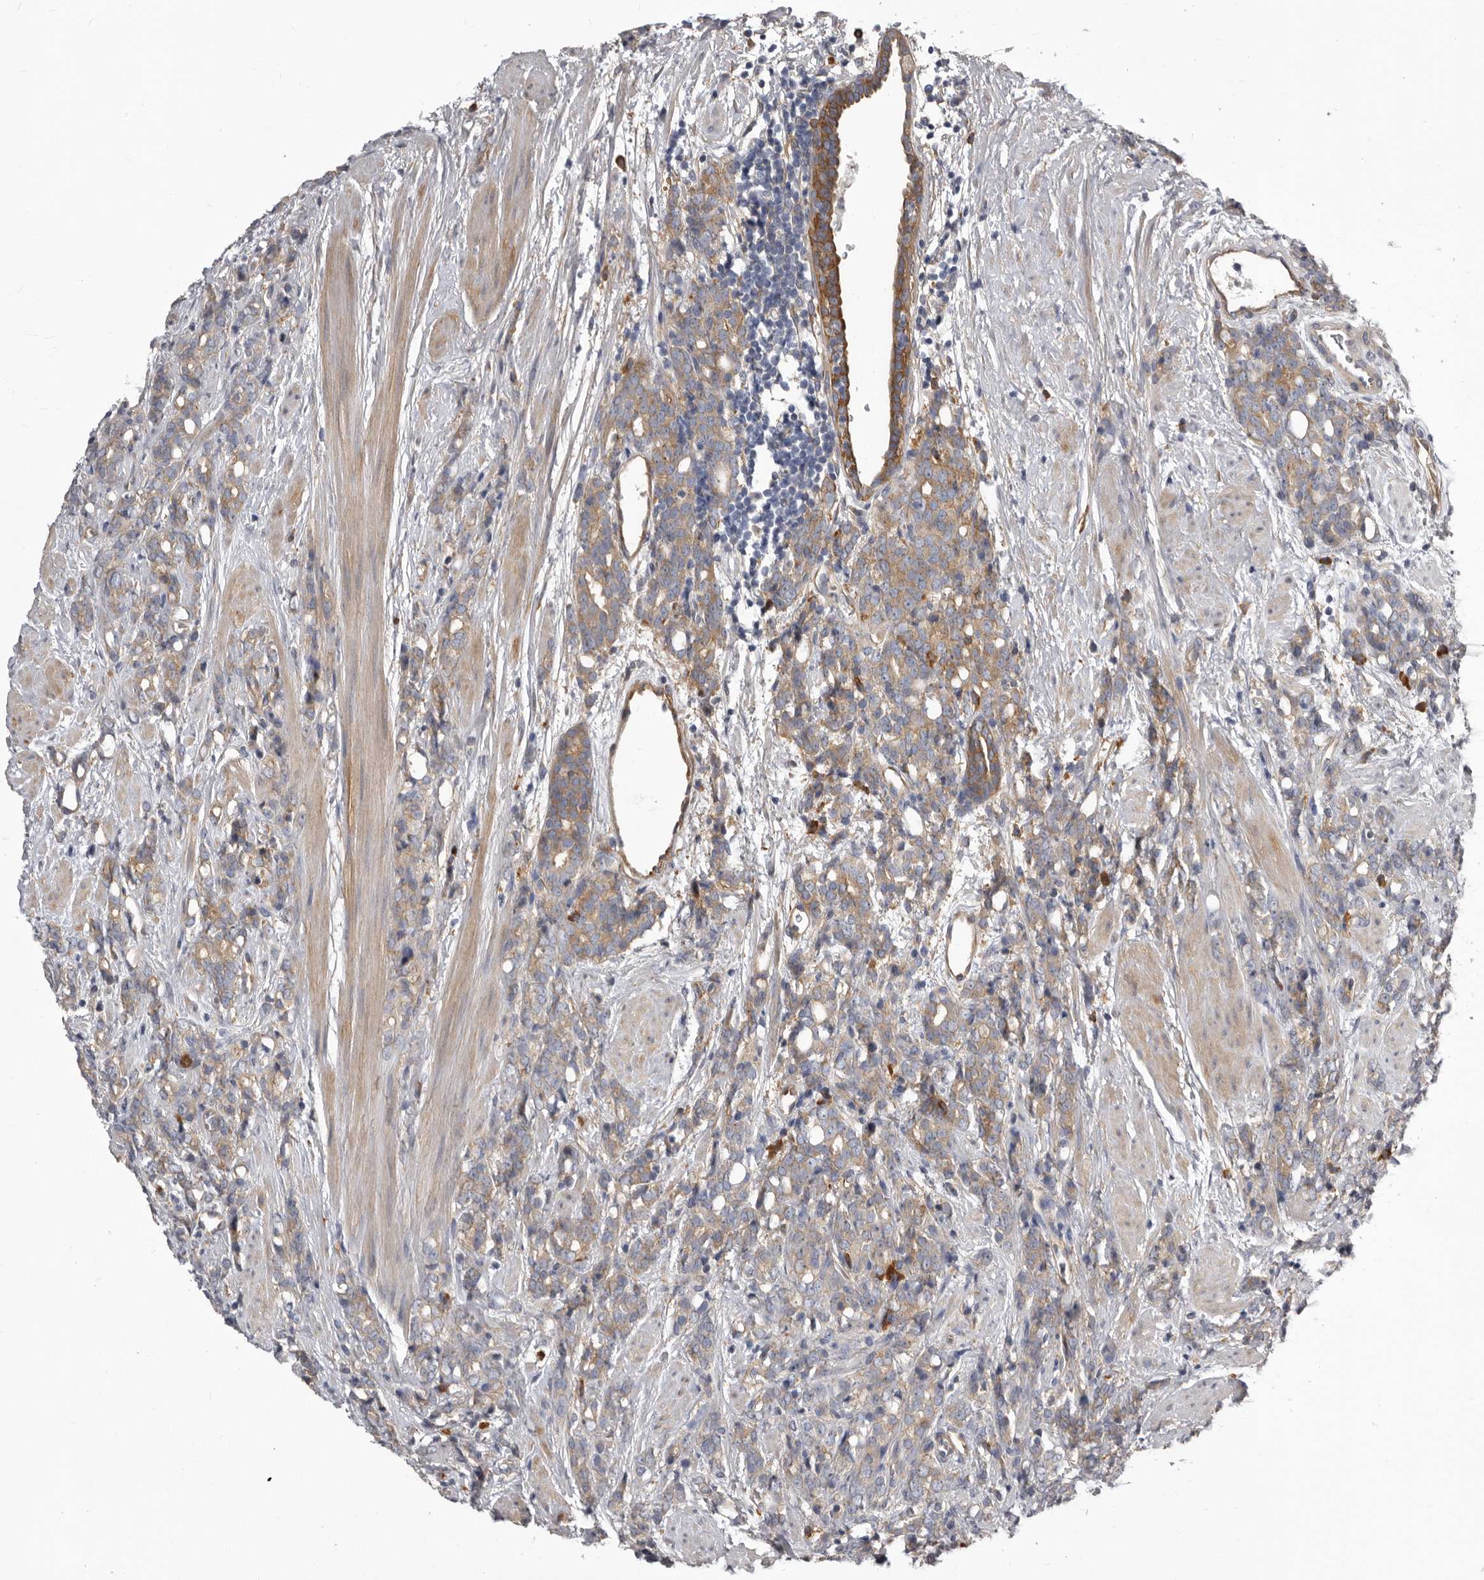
{"staining": {"intensity": "moderate", "quantity": "25%-75%", "location": "cytoplasmic/membranous"}, "tissue": "prostate cancer", "cell_type": "Tumor cells", "image_type": "cancer", "snomed": [{"axis": "morphology", "description": "Adenocarcinoma, High grade"}, {"axis": "topography", "description": "Prostate"}], "caption": "A high-resolution micrograph shows immunohistochemistry (IHC) staining of prostate high-grade adenocarcinoma, which exhibits moderate cytoplasmic/membranous expression in about 25%-75% of tumor cells. (Stains: DAB in brown, nuclei in blue, Microscopy: brightfield microscopy at high magnification).", "gene": "ENAH", "patient": {"sex": "male", "age": 62}}